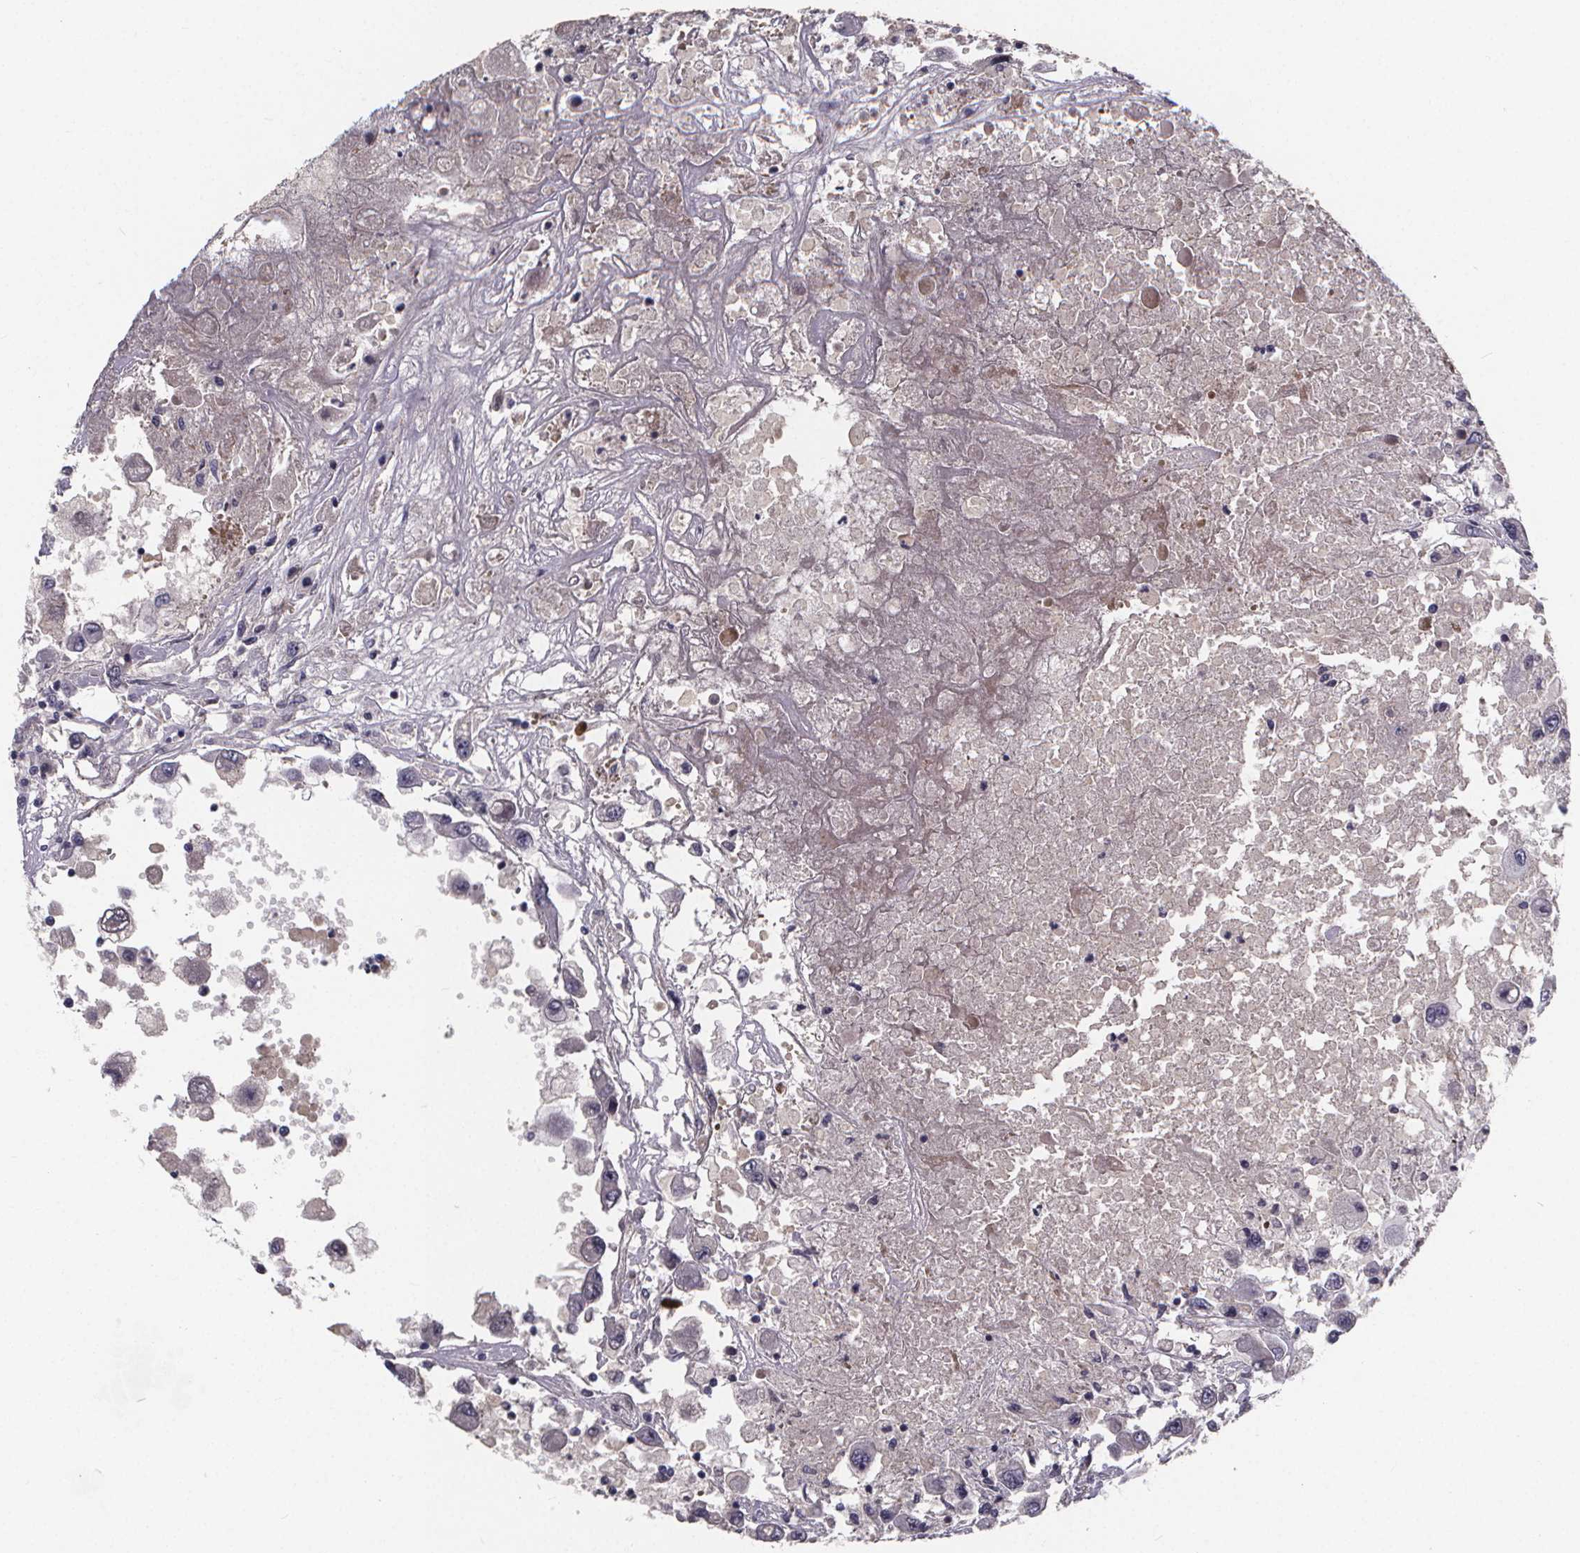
{"staining": {"intensity": "negative", "quantity": "none", "location": "none"}, "tissue": "renal cancer", "cell_type": "Tumor cells", "image_type": "cancer", "snomed": [{"axis": "morphology", "description": "Adenocarcinoma, NOS"}, {"axis": "topography", "description": "Kidney"}], "caption": "Photomicrograph shows no significant protein positivity in tumor cells of adenocarcinoma (renal). (Stains: DAB immunohistochemistry with hematoxylin counter stain, Microscopy: brightfield microscopy at high magnification).", "gene": "AGT", "patient": {"sex": "female", "age": 67}}